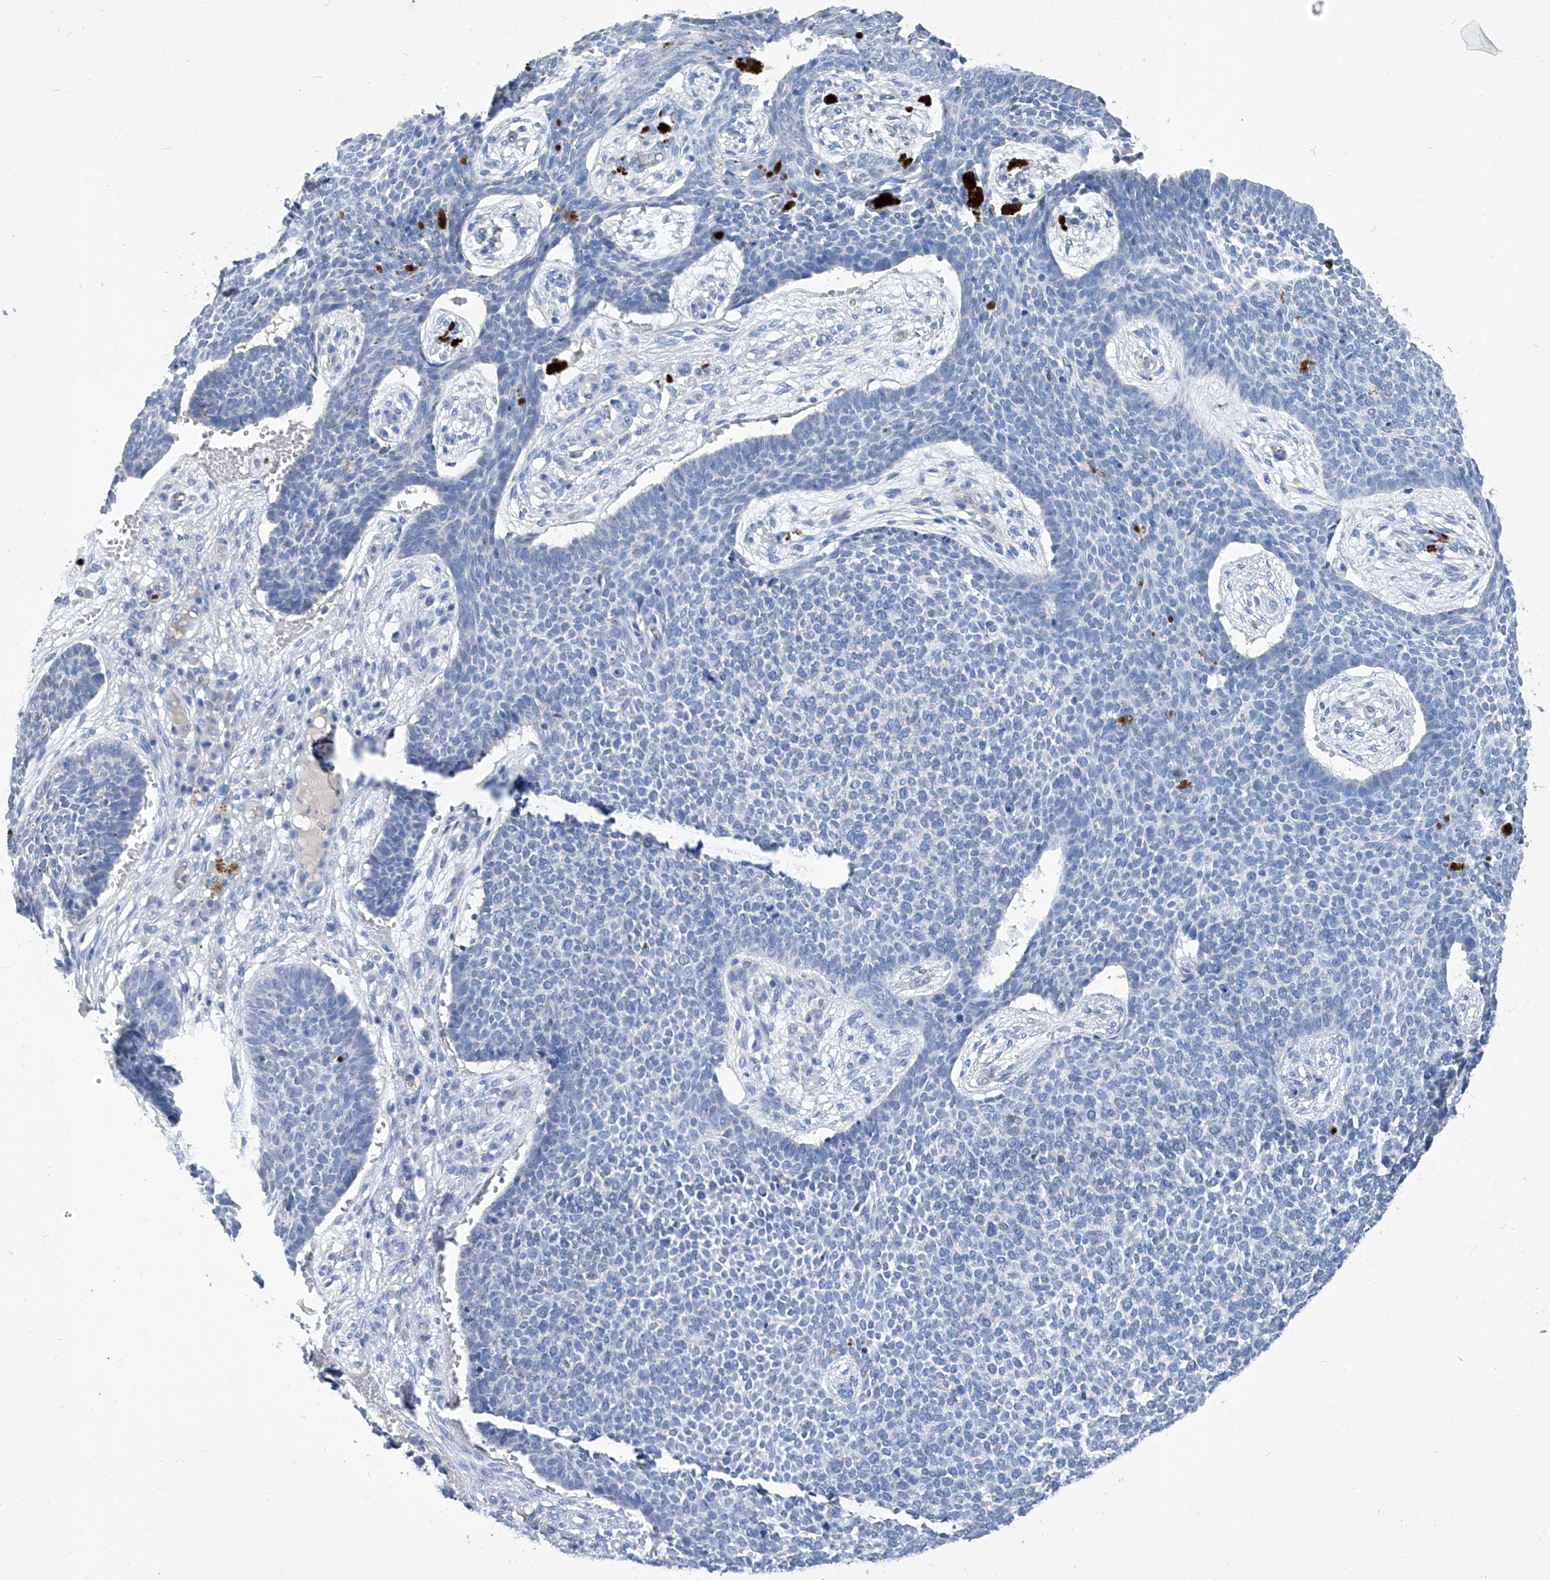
{"staining": {"intensity": "negative", "quantity": "none", "location": "none"}, "tissue": "skin cancer", "cell_type": "Tumor cells", "image_type": "cancer", "snomed": [{"axis": "morphology", "description": "Basal cell carcinoma"}, {"axis": "topography", "description": "Skin"}], "caption": "An IHC micrograph of skin basal cell carcinoma is shown. There is no staining in tumor cells of skin basal cell carcinoma.", "gene": "MTARC1", "patient": {"sex": "female", "age": 84}}